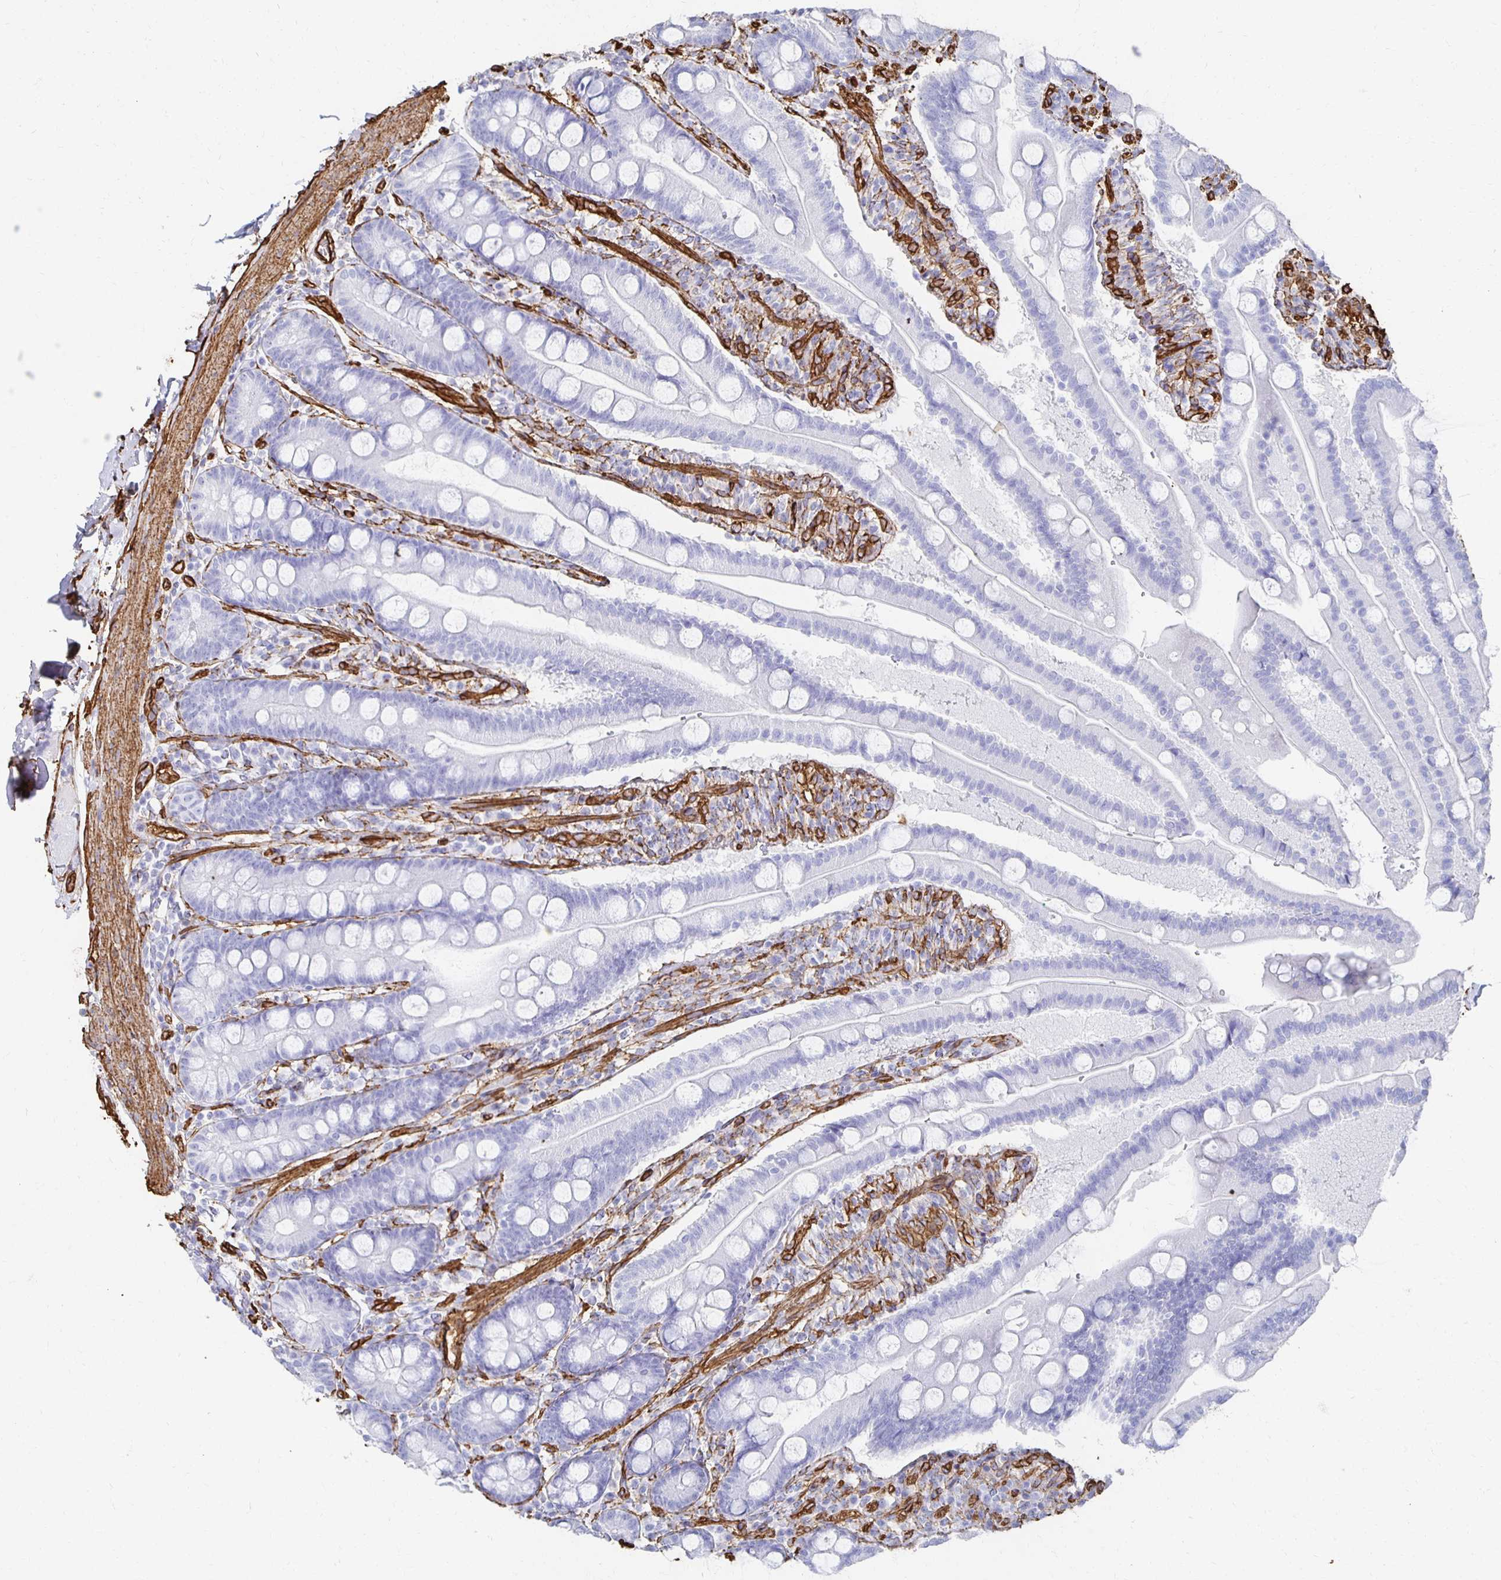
{"staining": {"intensity": "negative", "quantity": "none", "location": "none"}, "tissue": "duodenum", "cell_type": "Glandular cells", "image_type": "normal", "snomed": [{"axis": "morphology", "description": "Normal tissue, NOS"}, {"axis": "topography", "description": "Duodenum"}], "caption": "High magnification brightfield microscopy of benign duodenum stained with DAB (brown) and counterstained with hematoxylin (blue): glandular cells show no significant expression. The staining was performed using DAB to visualize the protein expression in brown, while the nuclei were stained in blue with hematoxylin (Magnification: 20x).", "gene": "VIPR2", "patient": {"sex": "female", "age": 67}}